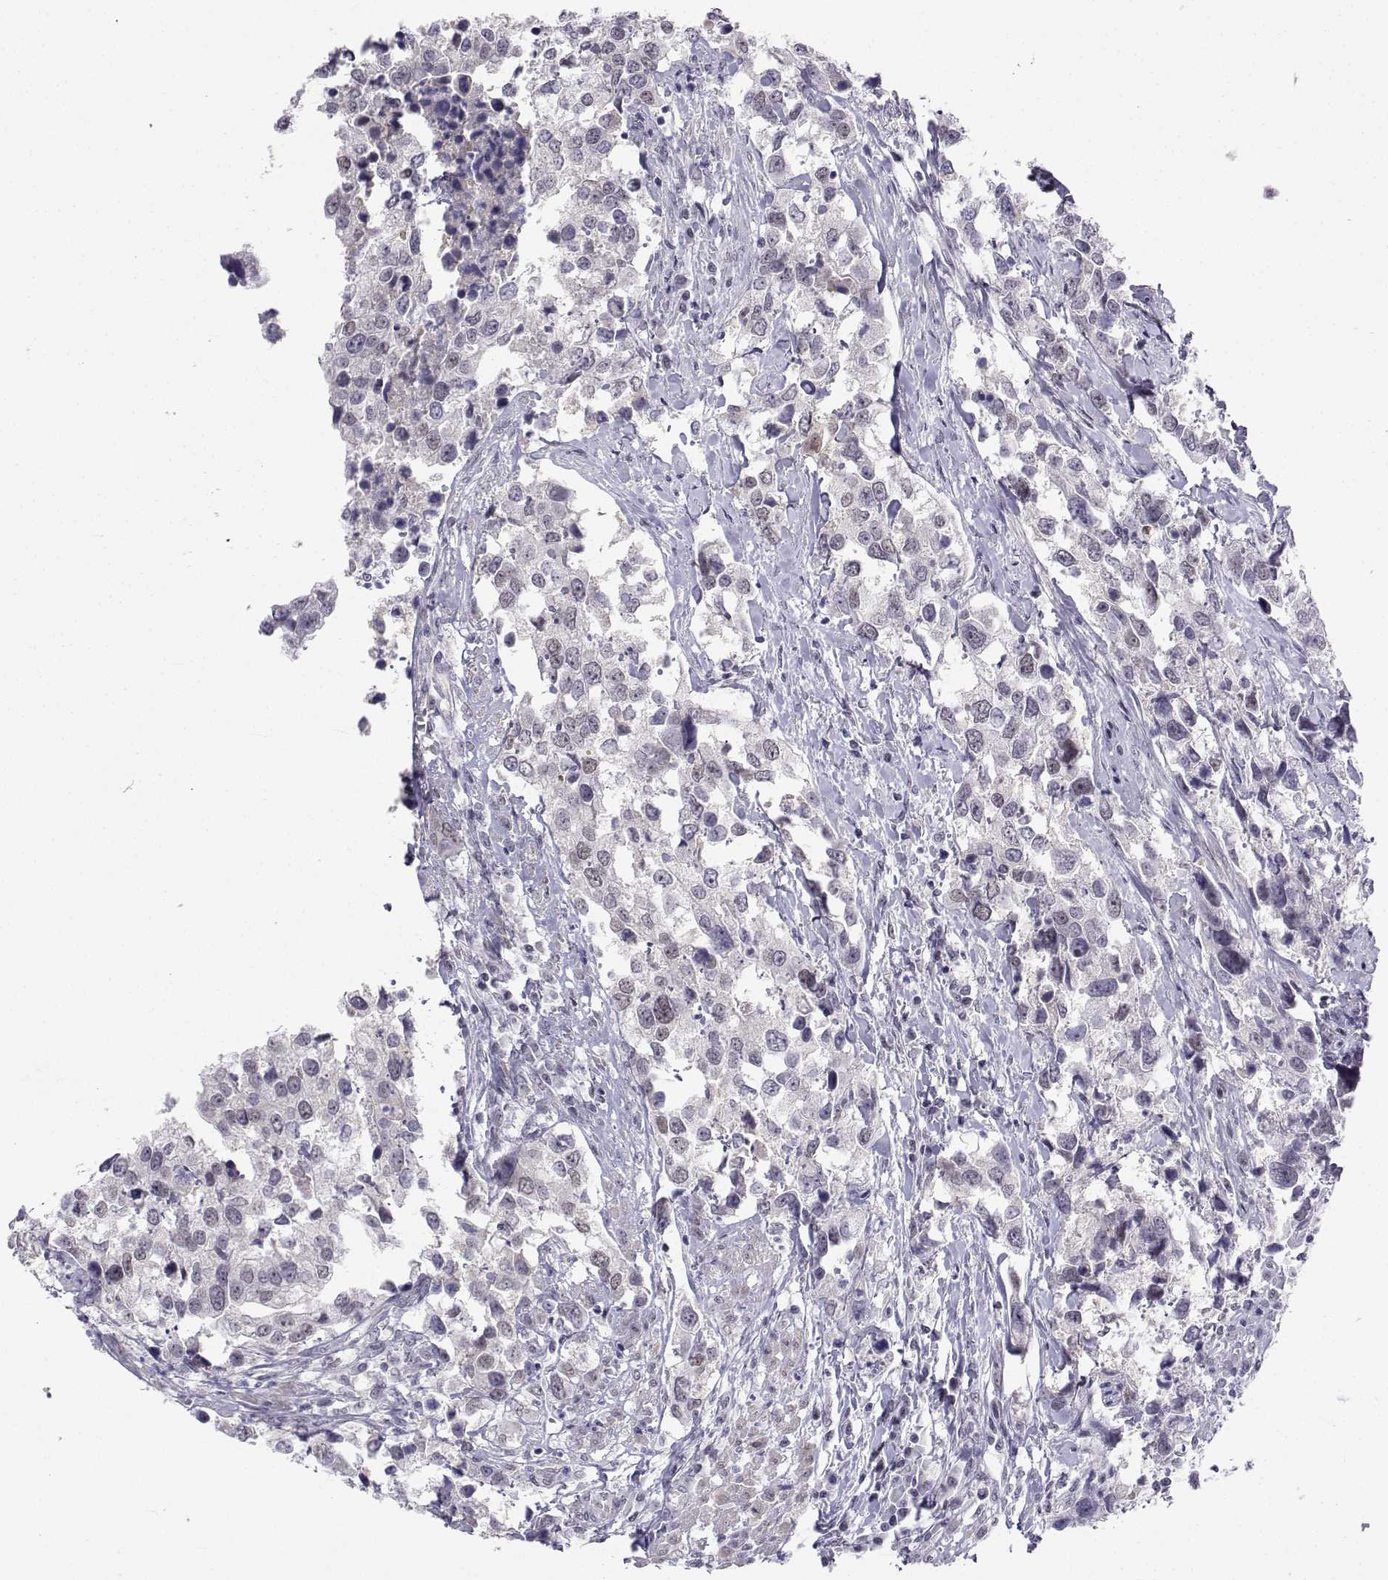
{"staining": {"intensity": "negative", "quantity": "none", "location": "none"}, "tissue": "urothelial cancer", "cell_type": "Tumor cells", "image_type": "cancer", "snomed": [{"axis": "morphology", "description": "Urothelial carcinoma, NOS"}, {"axis": "morphology", "description": "Urothelial carcinoma, High grade"}, {"axis": "topography", "description": "Urinary bladder"}], "caption": "This is an immunohistochemistry micrograph of human transitional cell carcinoma. There is no staining in tumor cells.", "gene": "MED26", "patient": {"sex": "male", "age": 63}}